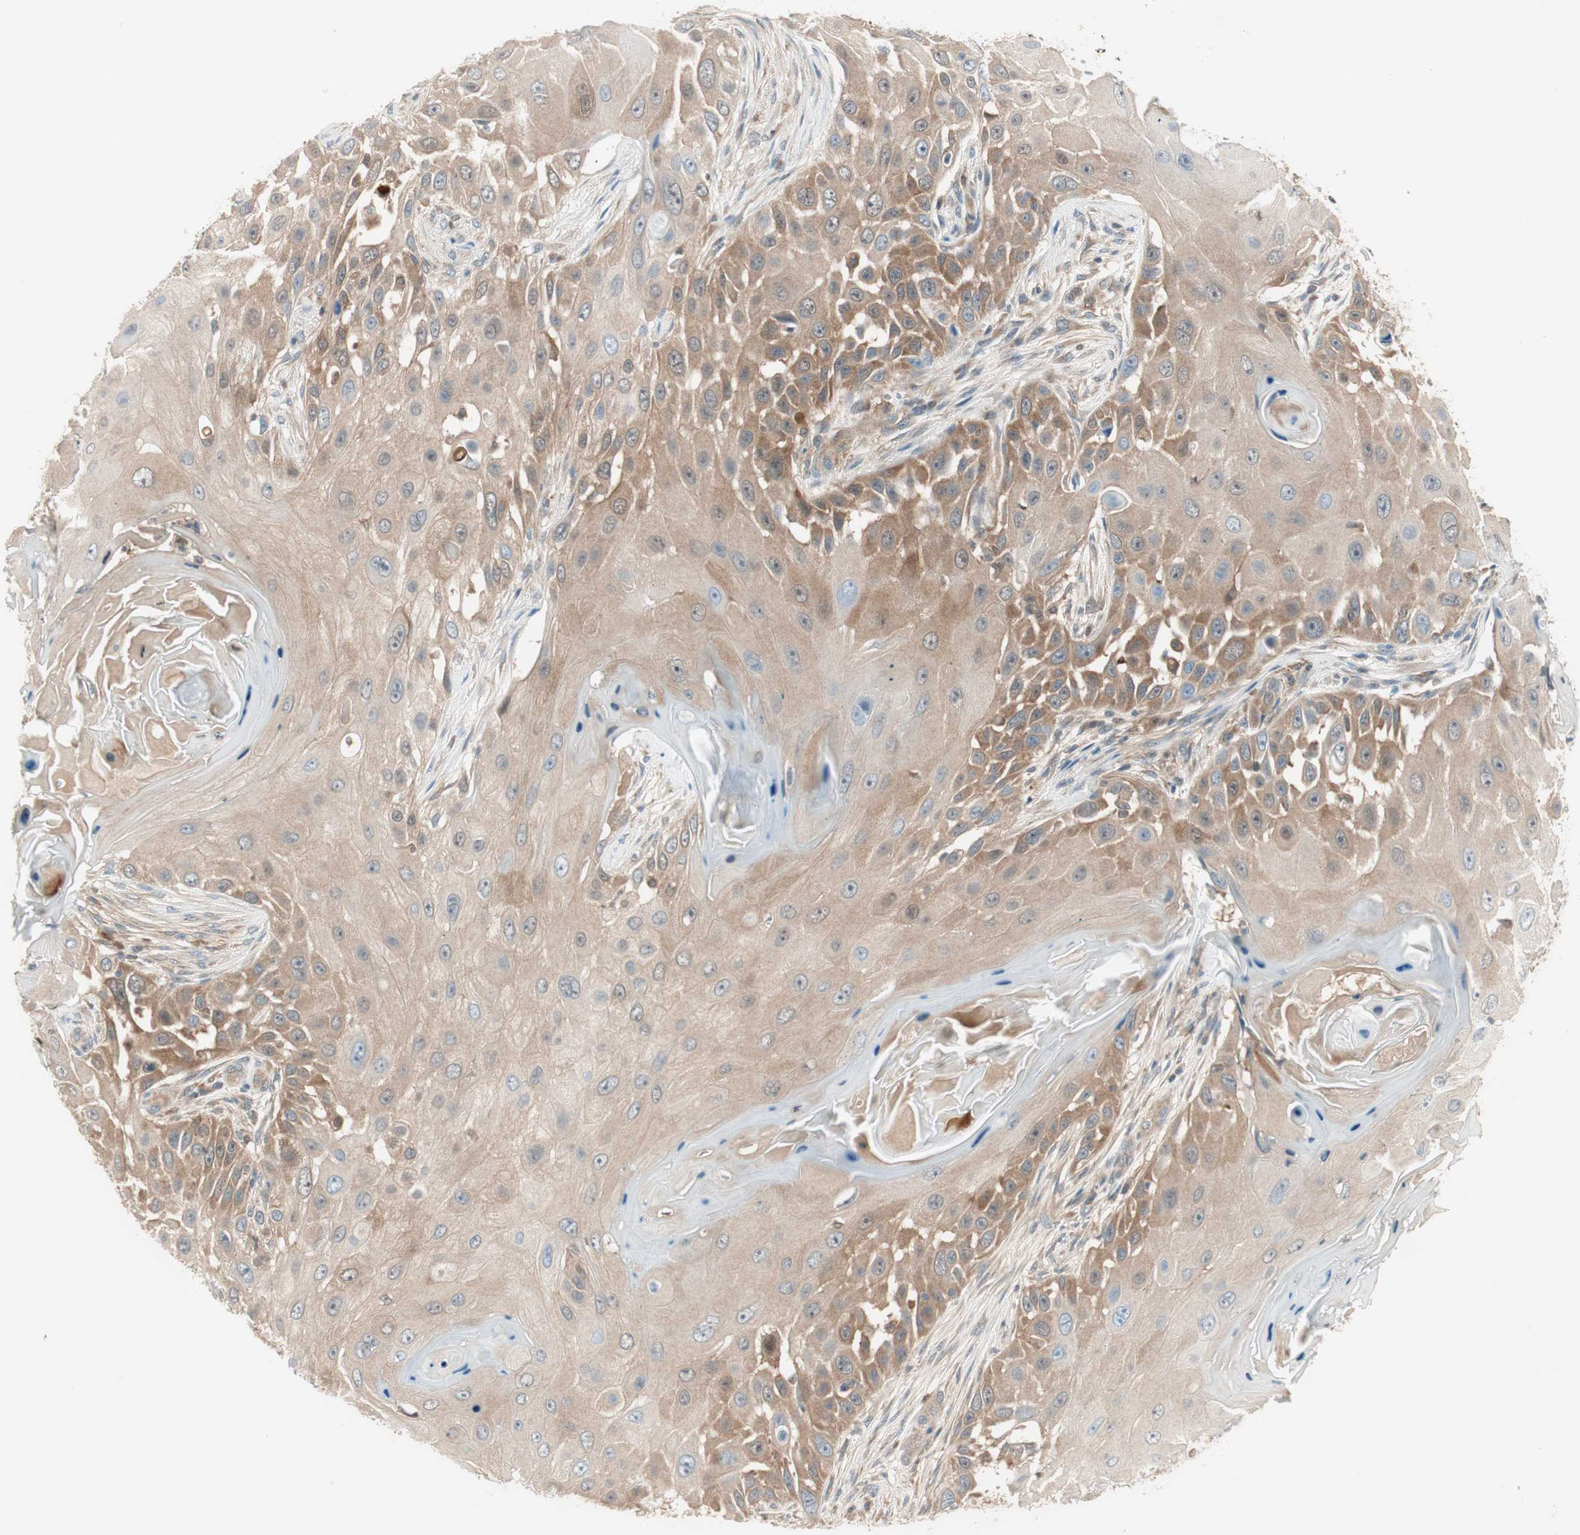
{"staining": {"intensity": "moderate", "quantity": ">75%", "location": "cytoplasmic/membranous"}, "tissue": "skin cancer", "cell_type": "Tumor cells", "image_type": "cancer", "snomed": [{"axis": "morphology", "description": "Squamous cell carcinoma, NOS"}, {"axis": "topography", "description": "Skin"}], "caption": "Protein expression analysis of human skin cancer (squamous cell carcinoma) reveals moderate cytoplasmic/membranous positivity in about >75% of tumor cells. The staining was performed using DAB, with brown indicating positive protein expression. Nuclei are stained blue with hematoxylin.", "gene": "GALT", "patient": {"sex": "female", "age": 44}}